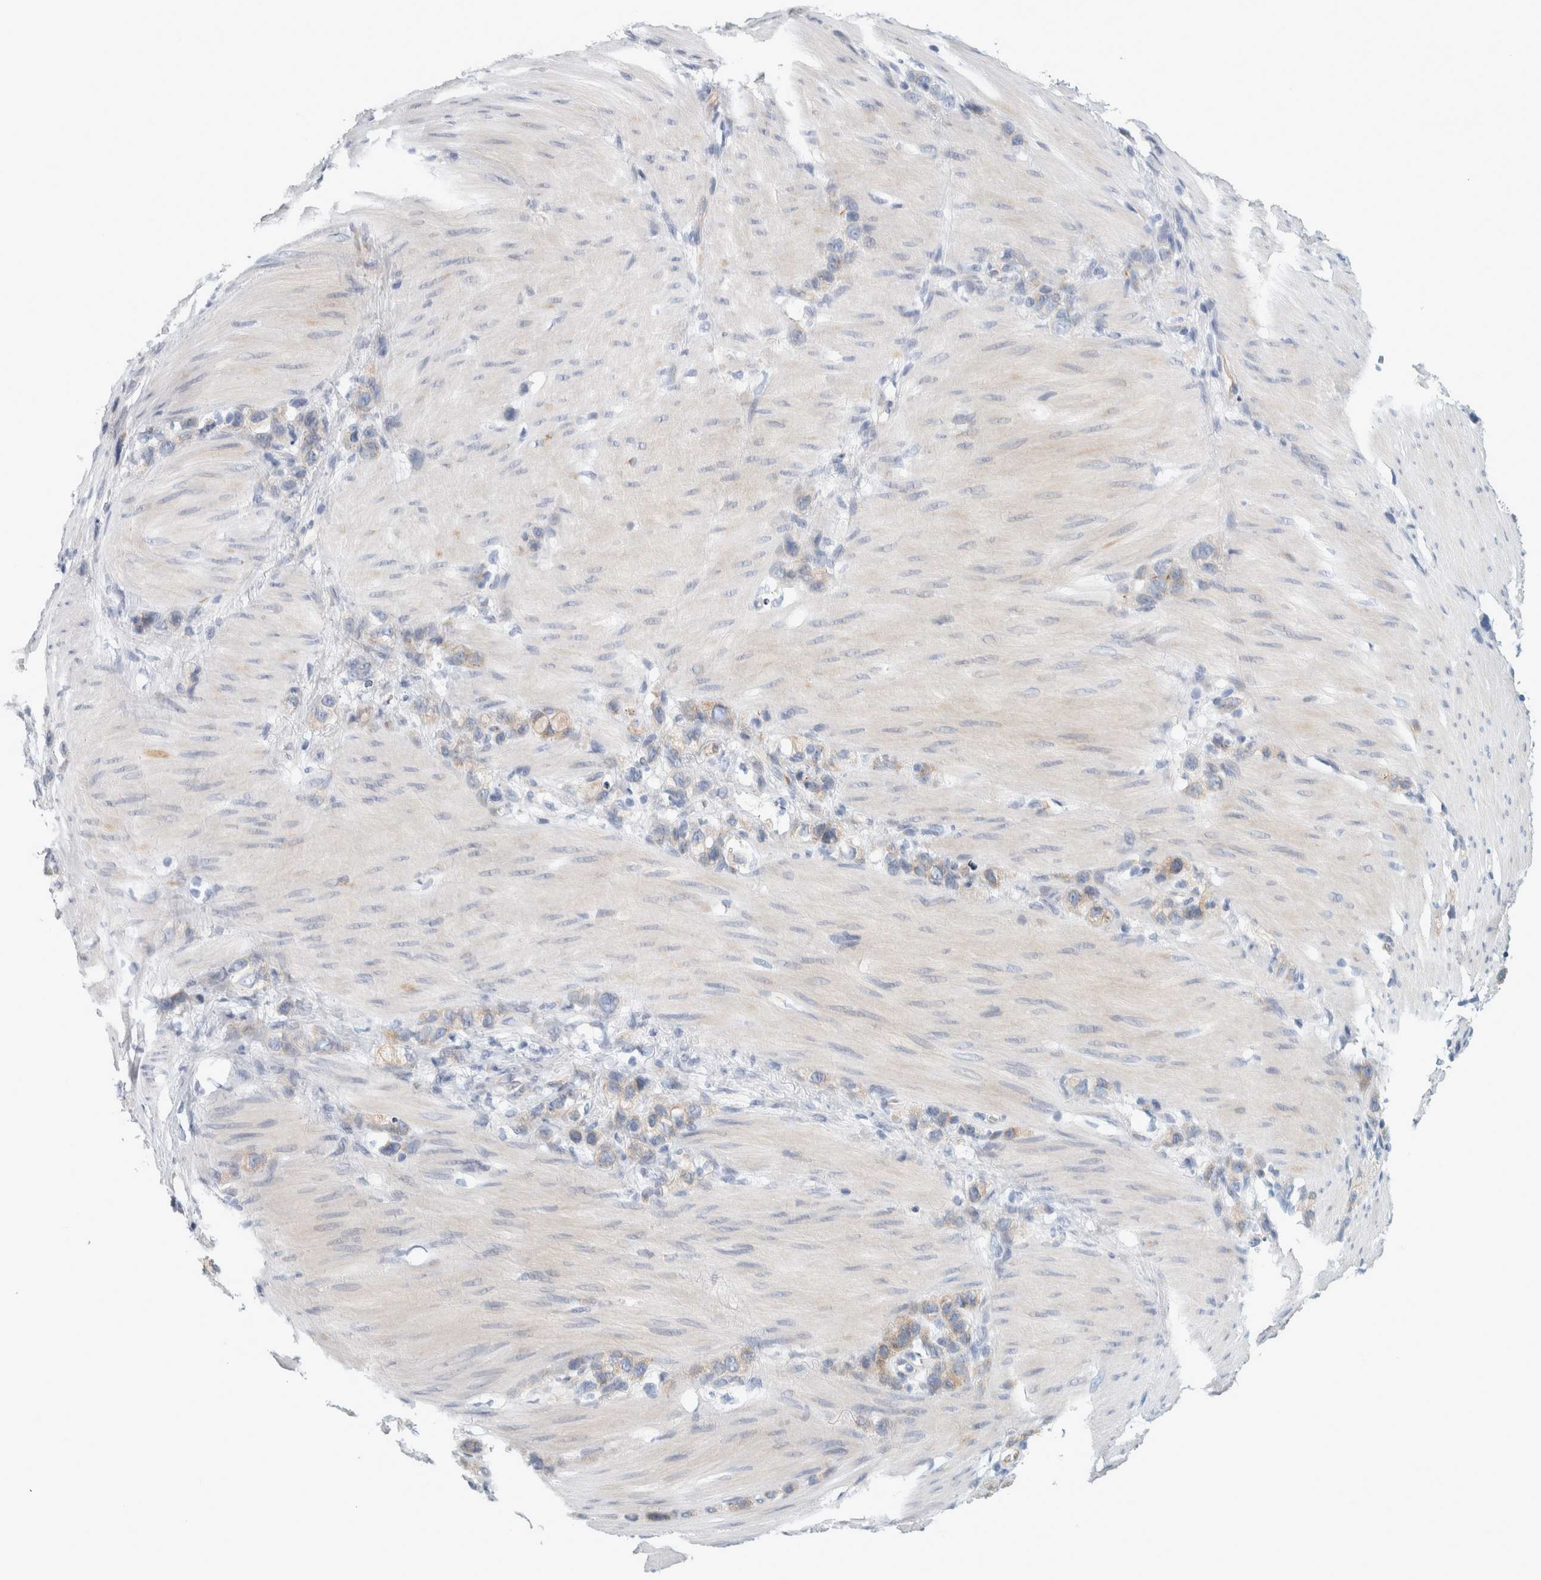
{"staining": {"intensity": "weak", "quantity": "<25%", "location": "cytoplasmic/membranous"}, "tissue": "stomach cancer", "cell_type": "Tumor cells", "image_type": "cancer", "snomed": [{"axis": "morphology", "description": "Normal tissue, NOS"}, {"axis": "morphology", "description": "Adenocarcinoma, NOS"}, {"axis": "morphology", "description": "Adenocarcinoma, High grade"}, {"axis": "topography", "description": "Stomach, upper"}, {"axis": "topography", "description": "Stomach"}], "caption": "Immunohistochemical staining of stomach cancer (adenocarcinoma) shows no significant staining in tumor cells. The staining is performed using DAB (3,3'-diaminobenzidine) brown chromogen with nuclei counter-stained in using hematoxylin.", "gene": "B3GNT3", "patient": {"sex": "female", "age": 65}}